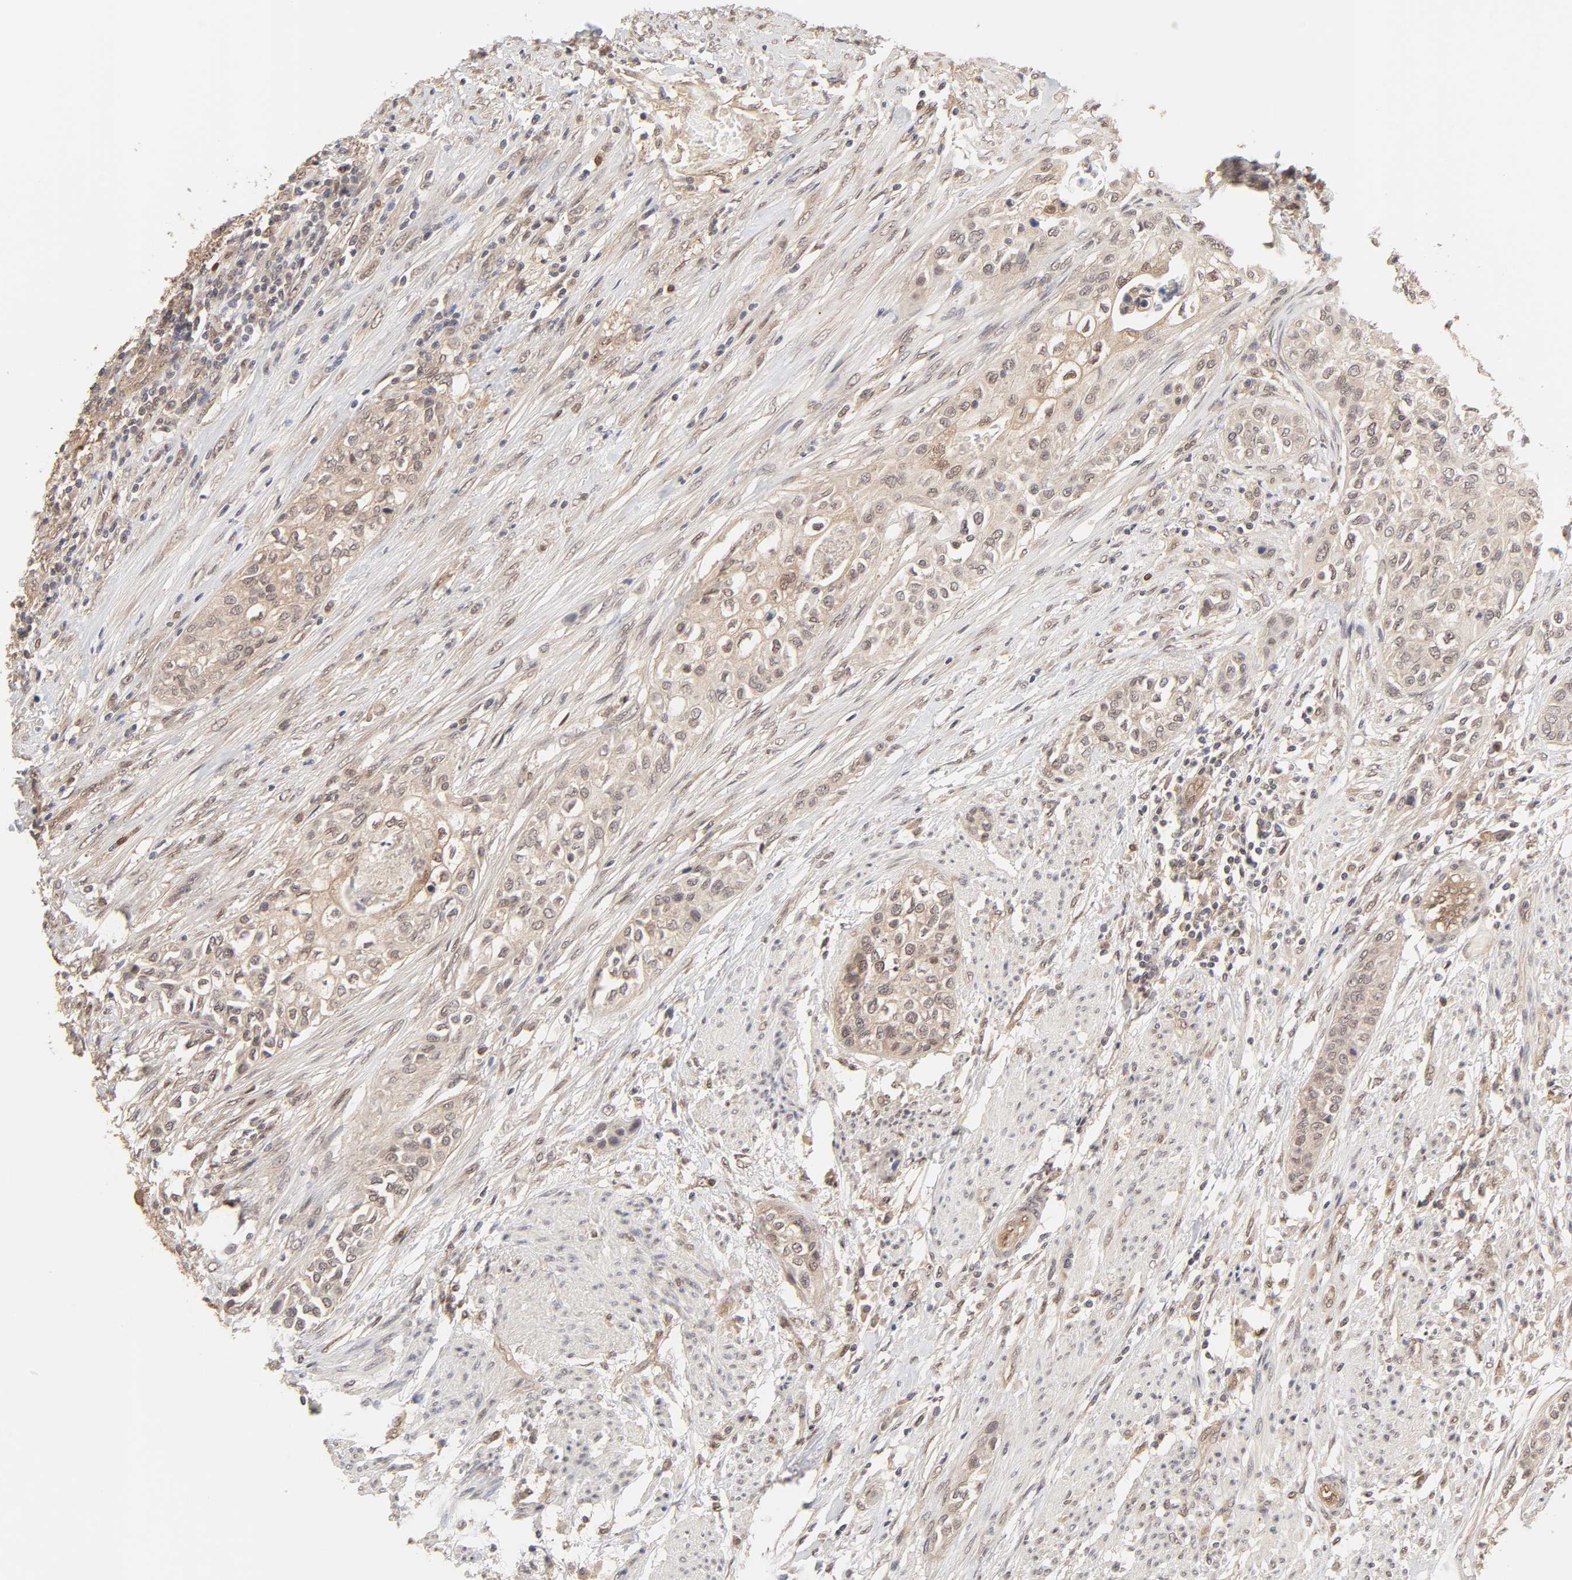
{"staining": {"intensity": "weak", "quantity": ">75%", "location": "cytoplasmic/membranous"}, "tissue": "urothelial cancer", "cell_type": "Tumor cells", "image_type": "cancer", "snomed": [{"axis": "morphology", "description": "Urothelial carcinoma, High grade"}, {"axis": "topography", "description": "Urinary bladder"}], "caption": "Immunohistochemistry (IHC) histopathology image of urothelial cancer stained for a protein (brown), which displays low levels of weak cytoplasmic/membranous staining in about >75% of tumor cells.", "gene": "MAPK1", "patient": {"sex": "male", "age": 74}}